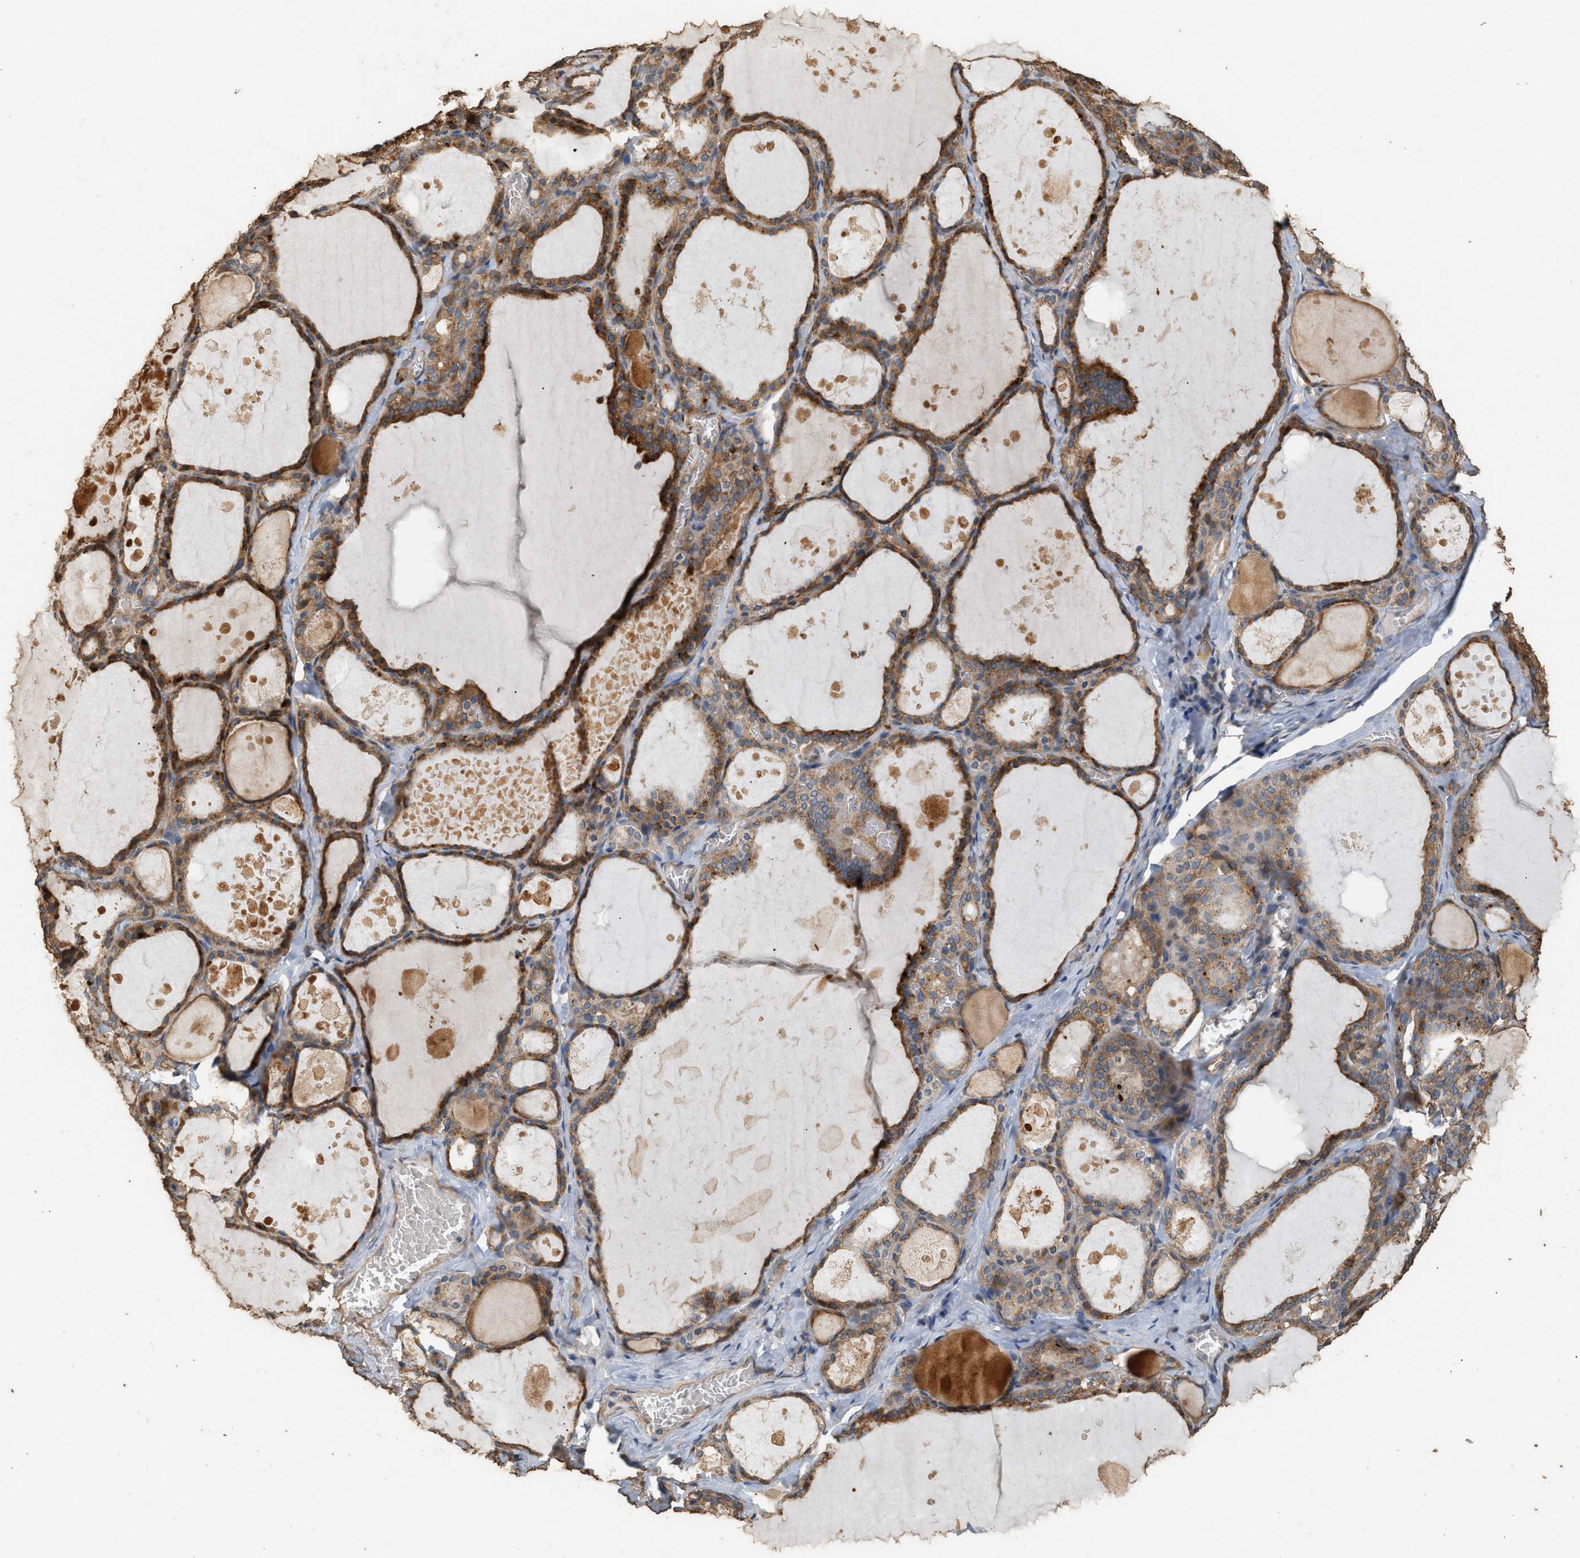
{"staining": {"intensity": "moderate", "quantity": ">75%", "location": "cytoplasmic/membranous"}, "tissue": "thyroid gland", "cell_type": "Glandular cells", "image_type": "normal", "snomed": [{"axis": "morphology", "description": "Normal tissue, NOS"}, {"axis": "topography", "description": "Thyroid gland"}], "caption": "Immunohistochemical staining of benign human thyroid gland displays moderate cytoplasmic/membranous protein staining in about >75% of glandular cells. The staining is performed using DAB brown chromogen to label protein expression. The nuclei are counter-stained blue using hematoxylin.", "gene": "DCAF7", "patient": {"sex": "male", "age": 56}}